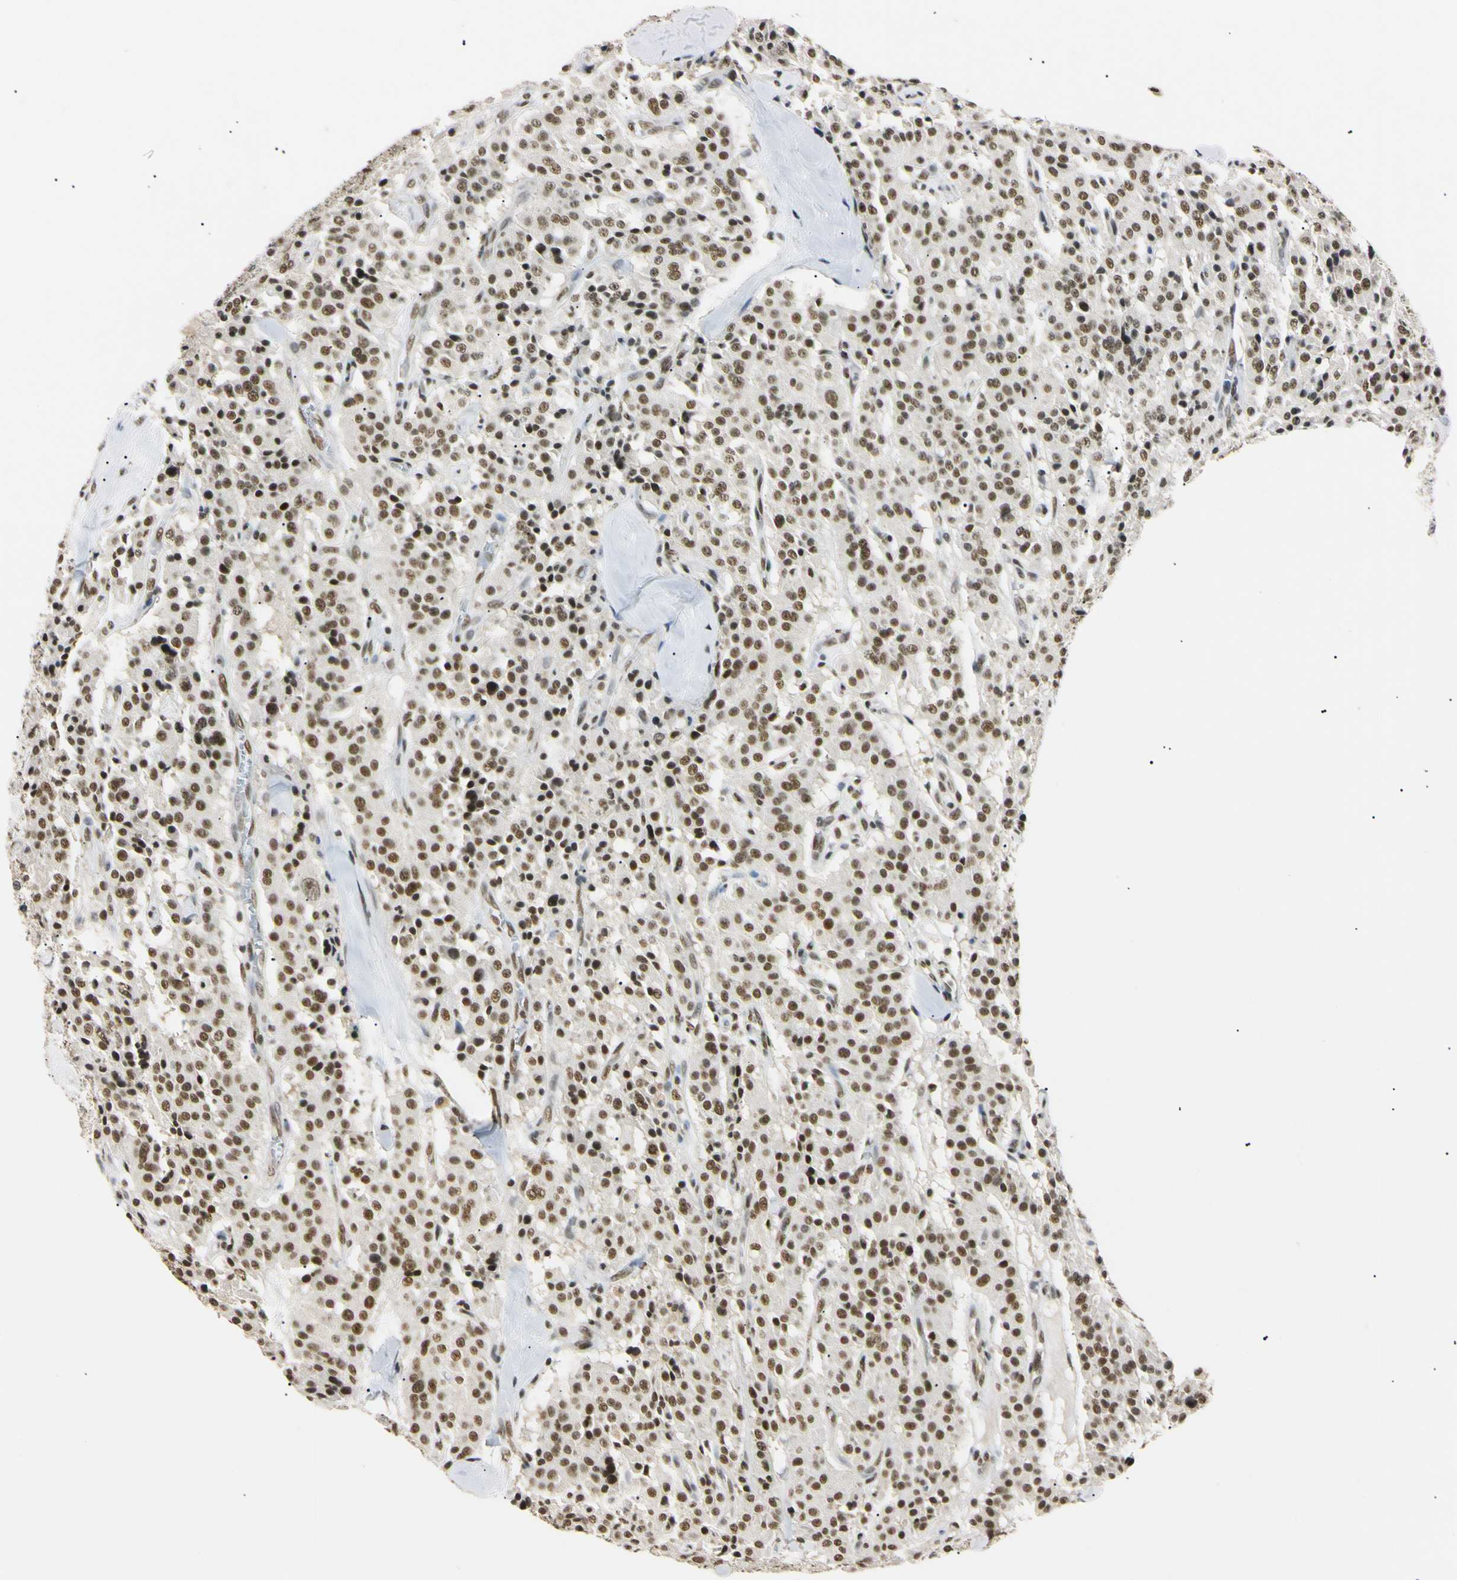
{"staining": {"intensity": "strong", "quantity": ">75%", "location": "nuclear"}, "tissue": "carcinoid", "cell_type": "Tumor cells", "image_type": "cancer", "snomed": [{"axis": "morphology", "description": "Carcinoid, malignant, NOS"}, {"axis": "topography", "description": "Lung"}], "caption": "Immunohistochemical staining of carcinoid displays high levels of strong nuclear protein expression in about >75% of tumor cells. (DAB (3,3'-diaminobenzidine) IHC, brown staining for protein, blue staining for nuclei).", "gene": "SMARCA5", "patient": {"sex": "male", "age": 30}}